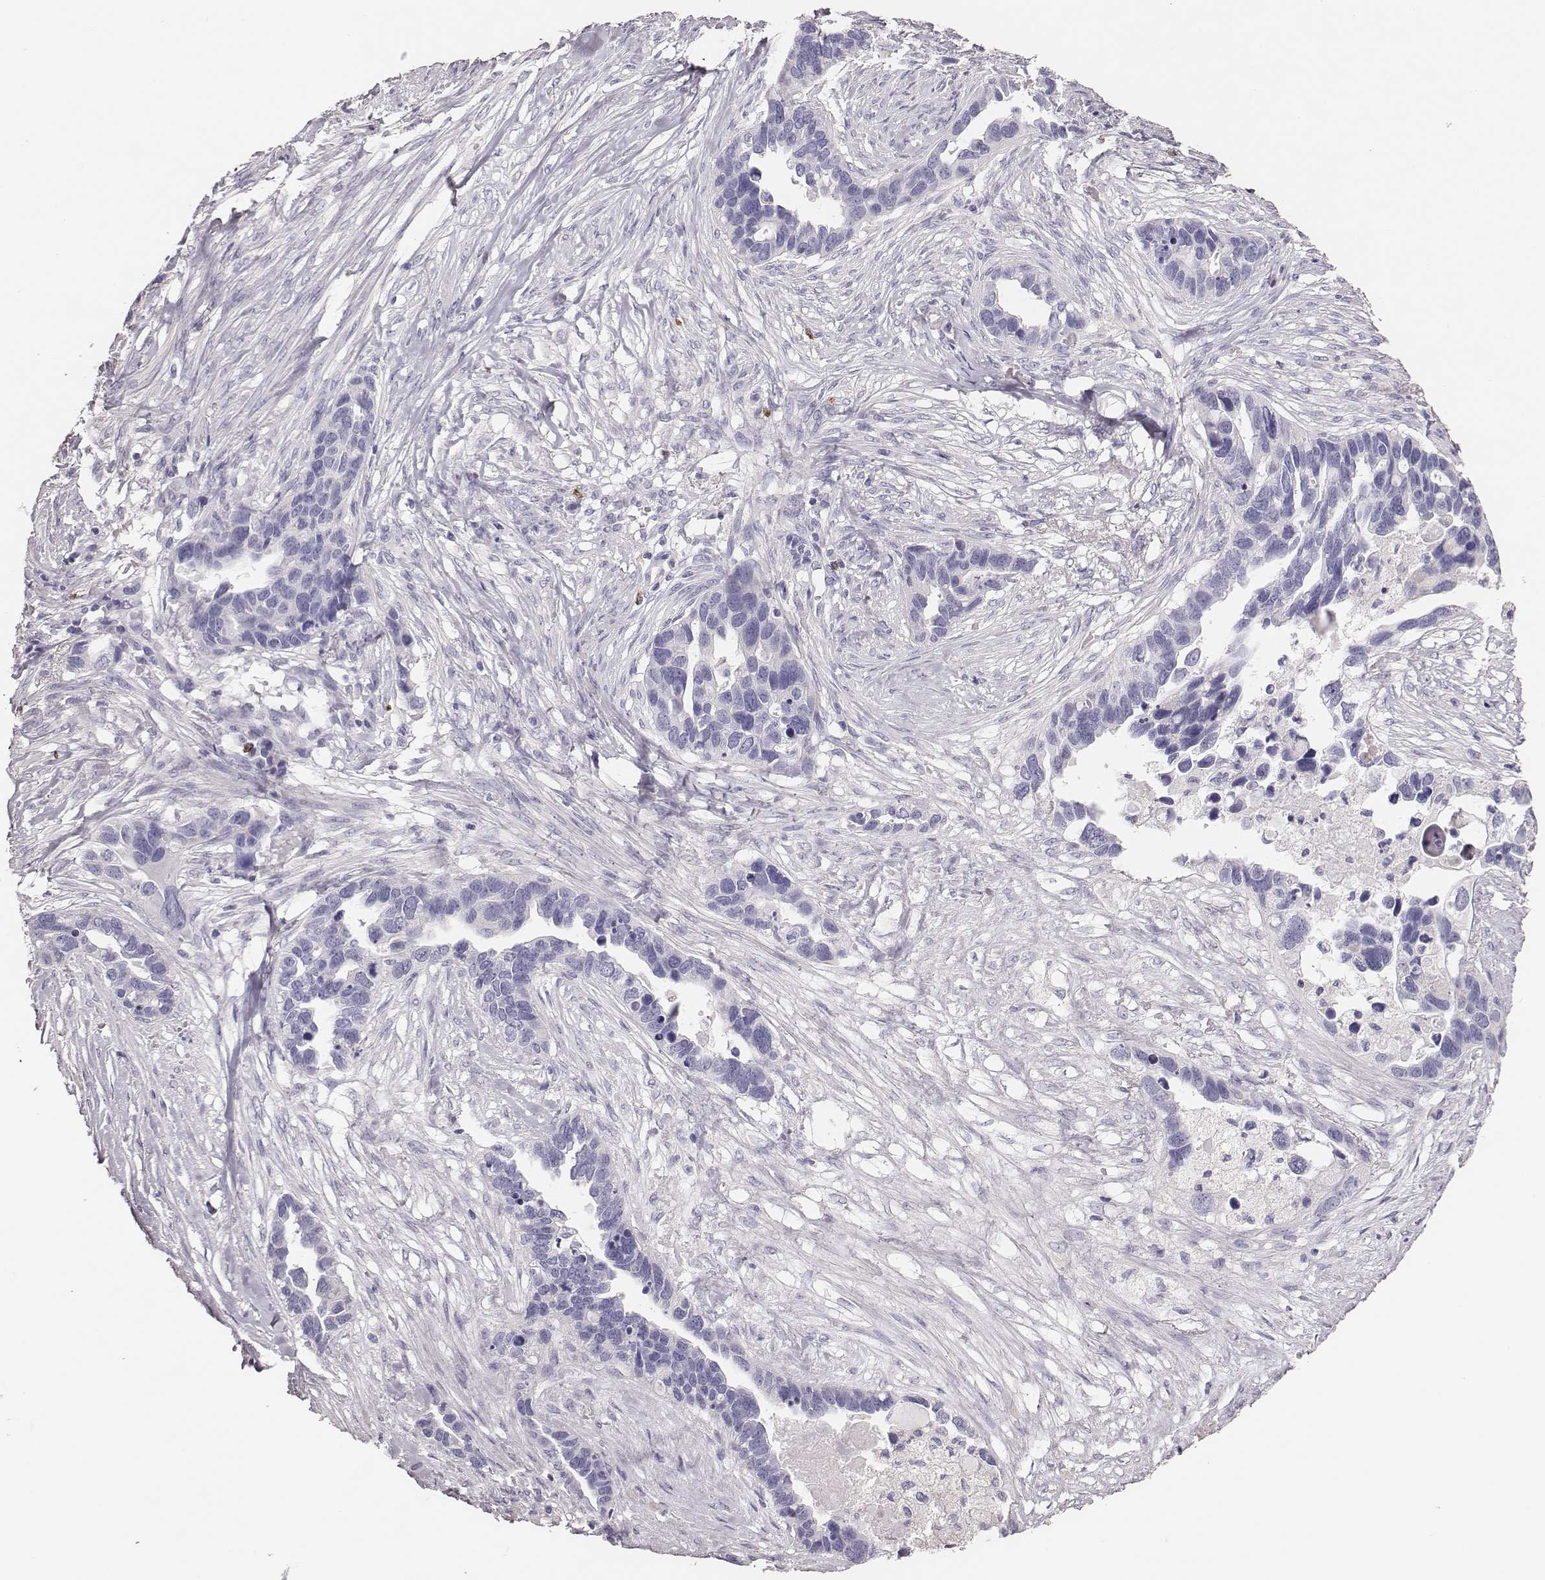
{"staining": {"intensity": "negative", "quantity": "none", "location": "none"}, "tissue": "ovarian cancer", "cell_type": "Tumor cells", "image_type": "cancer", "snomed": [{"axis": "morphology", "description": "Cystadenocarcinoma, serous, NOS"}, {"axis": "topography", "description": "Ovary"}], "caption": "Tumor cells are negative for brown protein staining in ovarian cancer (serous cystadenocarcinoma).", "gene": "P2RY10", "patient": {"sex": "female", "age": 54}}